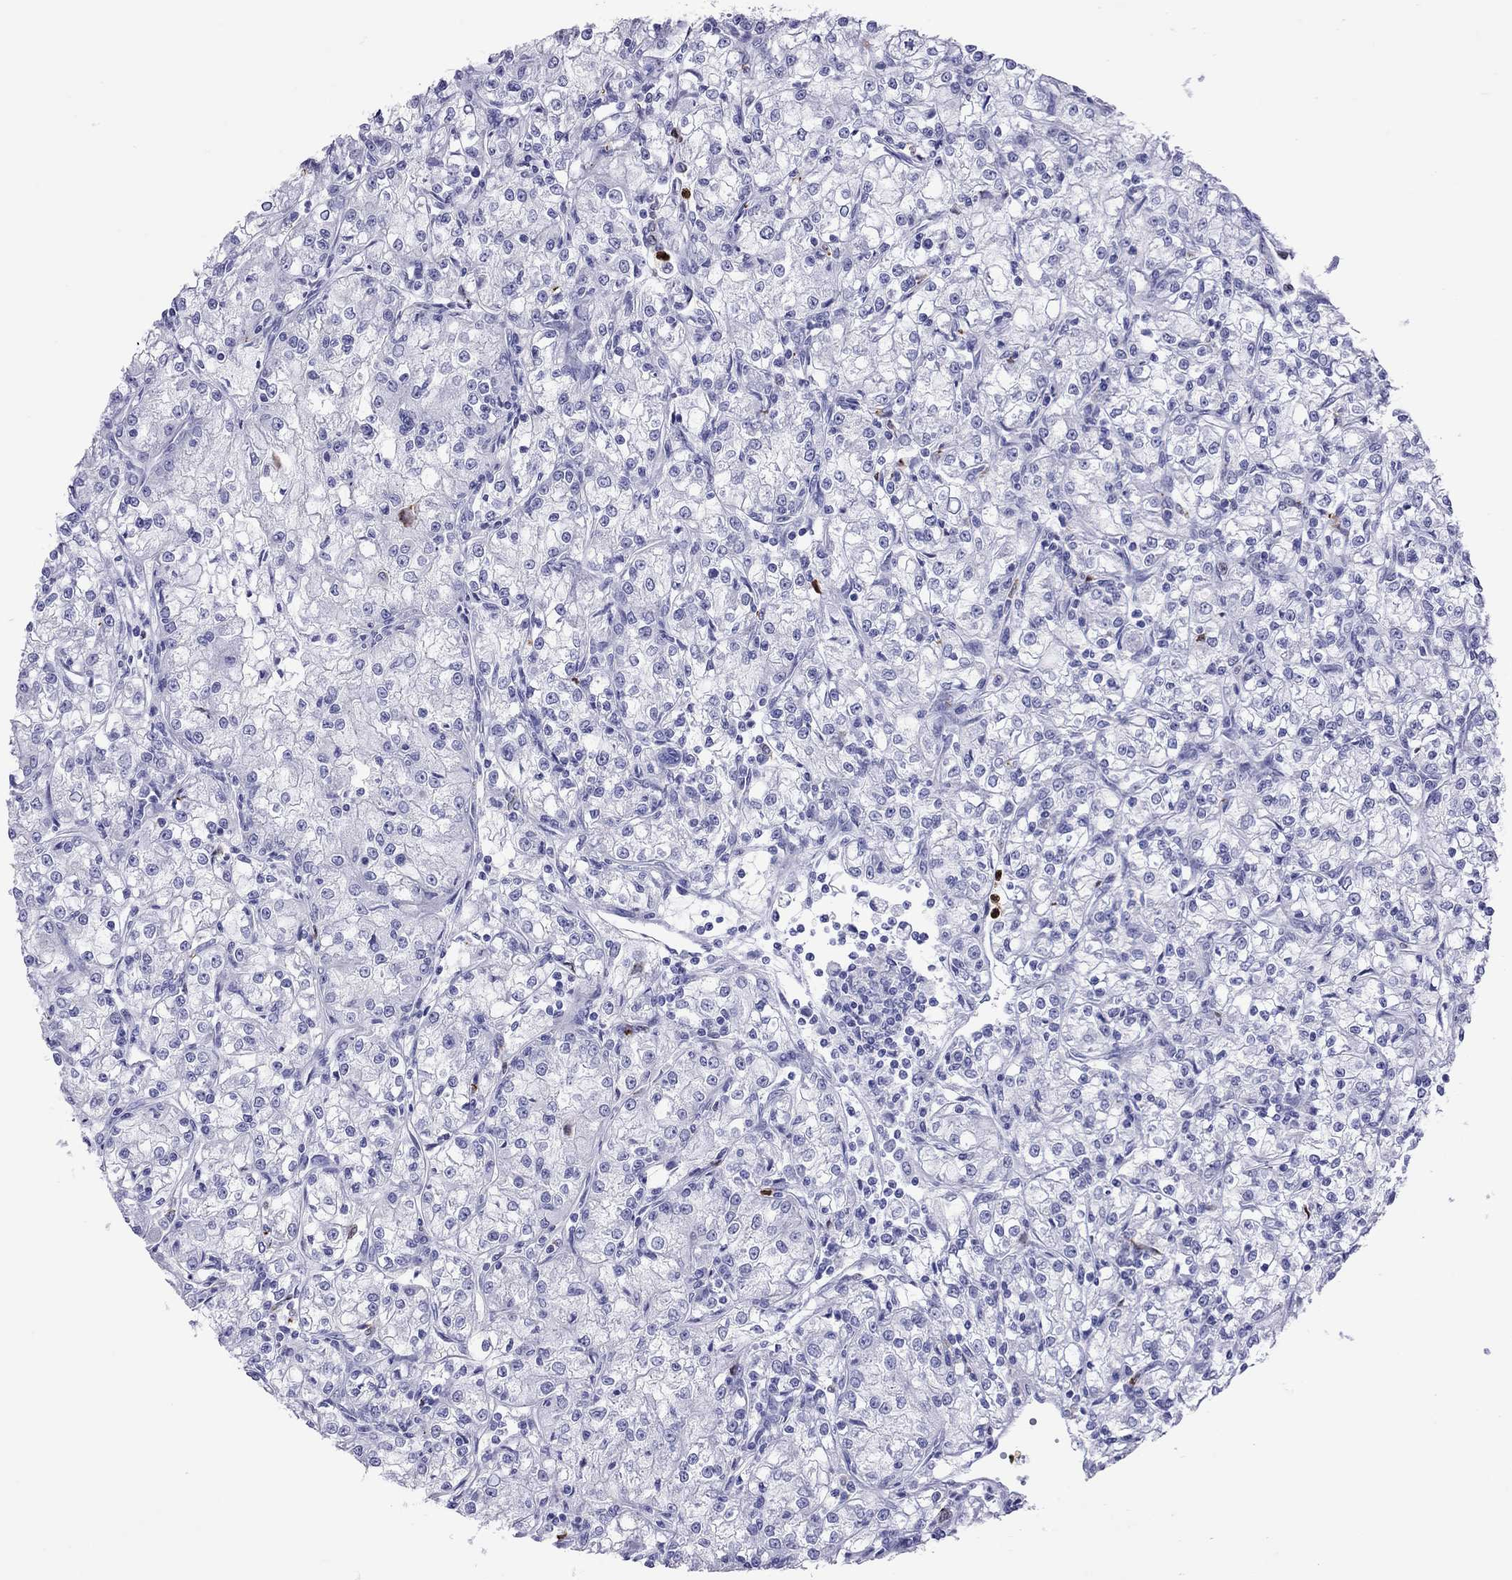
{"staining": {"intensity": "negative", "quantity": "none", "location": "none"}, "tissue": "renal cancer", "cell_type": "Tumor cells", "image_type": "cancer", "snomed": [{"axis": "morphology", "description": "Adenocarcinoma, NOS"}, {"axis": "topography", "description": "Kidney"}], "caption": "Tumor cells are negative for protein expression in human renal cancer.", "gene": "SLAMF1", "patient": {"sex": "female", "age": 59}}